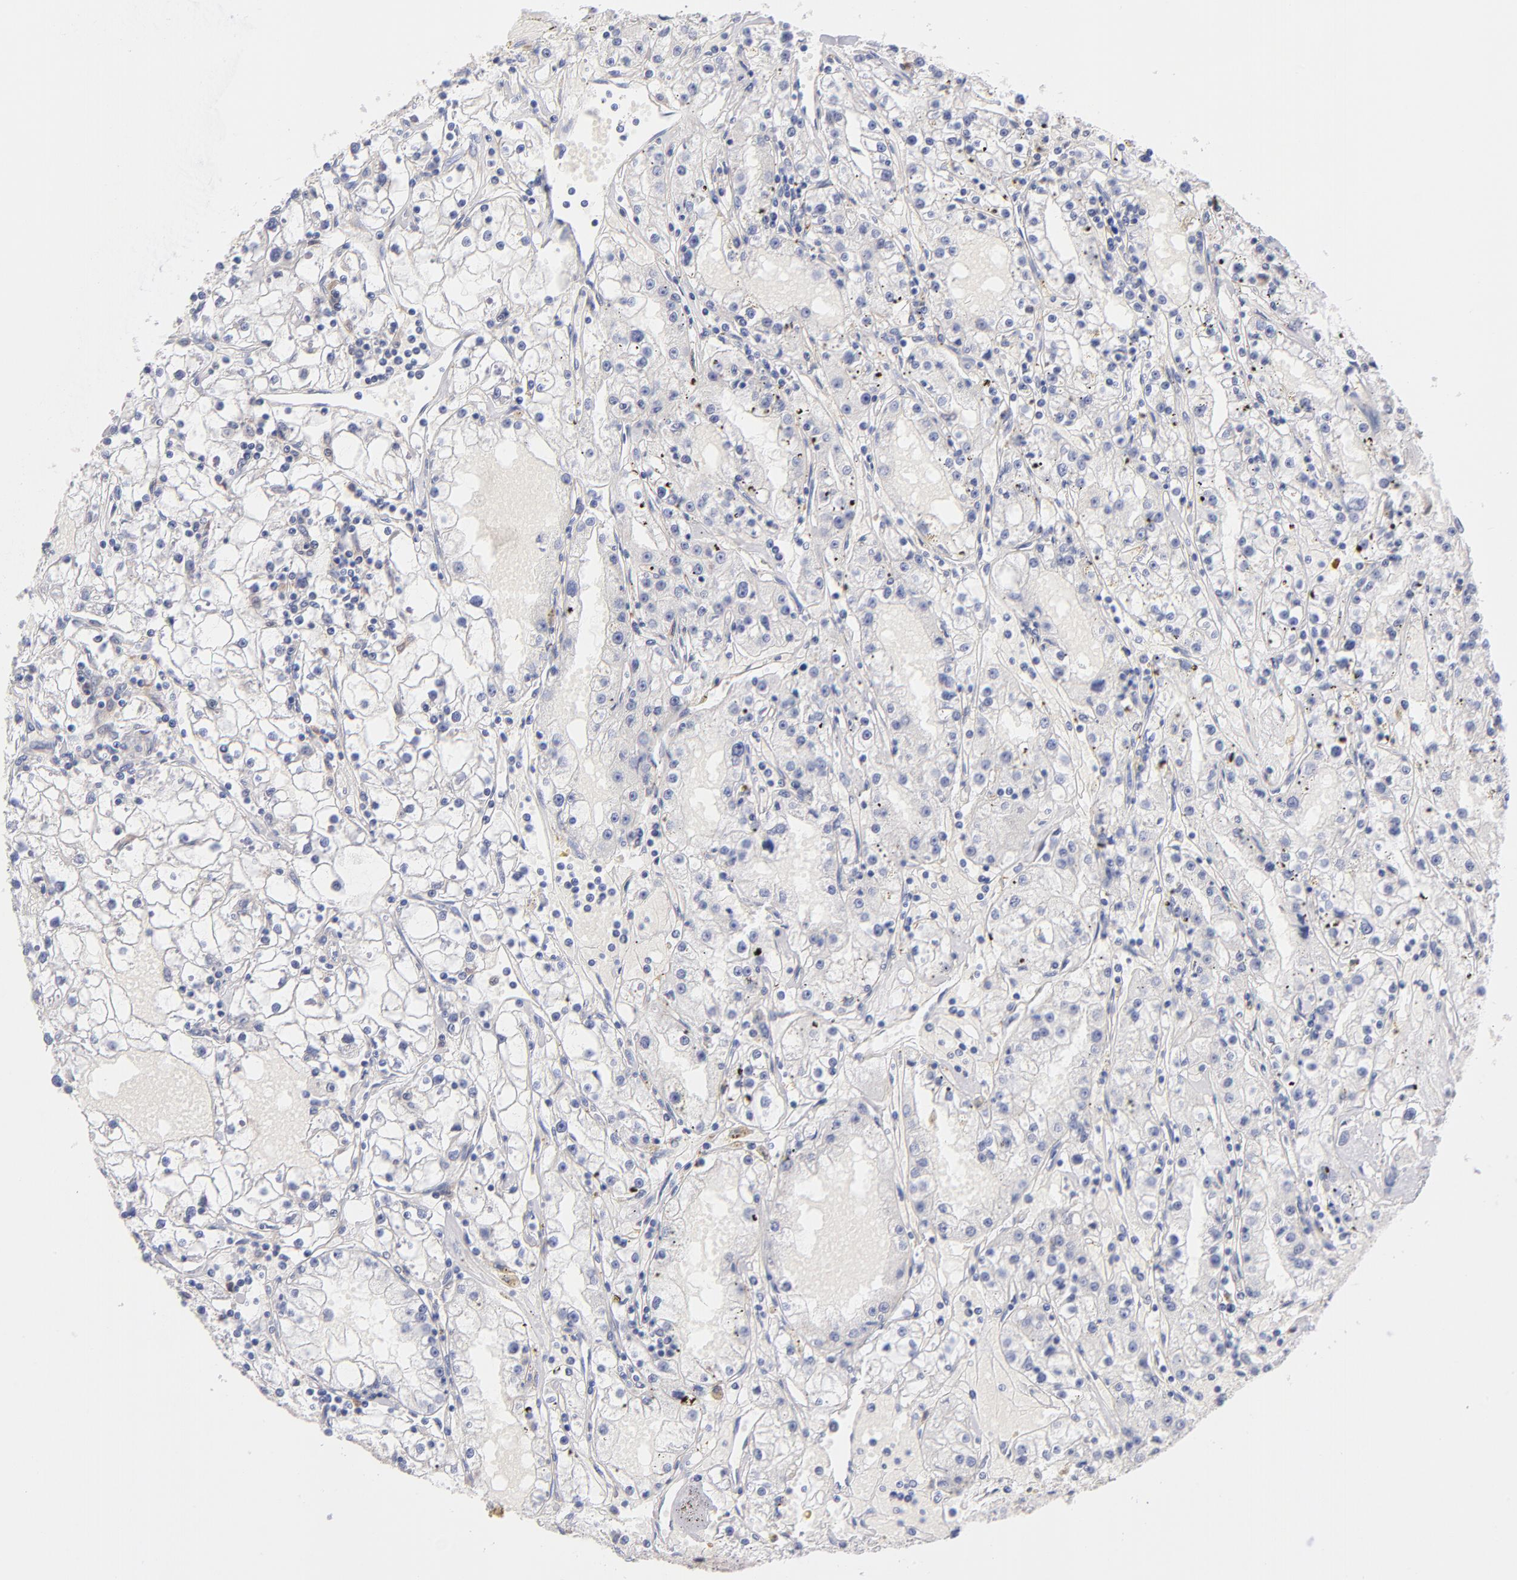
{"staining": {"intensity": "negative", "quantity": "none", "location": "none"}, "tissue": "renal cancer", "cell_type": "Tumor cells", "image_type": "cancer", "snomed": [{"axis": "morphology", "description": "Adenocarcinoma, NOS"}, {"axis": "topography", "description": "Kidney"}], "caption": "This image is of renal cancer stained with IHC to label a protein in brown with the nuclei are counter-stained blue. There is no staining in tumor cells. (Immunohistochemistry, brightfield microscopy, high magnification).", "gene": "BID", "patient": {"sex": "male", "age": 56}}